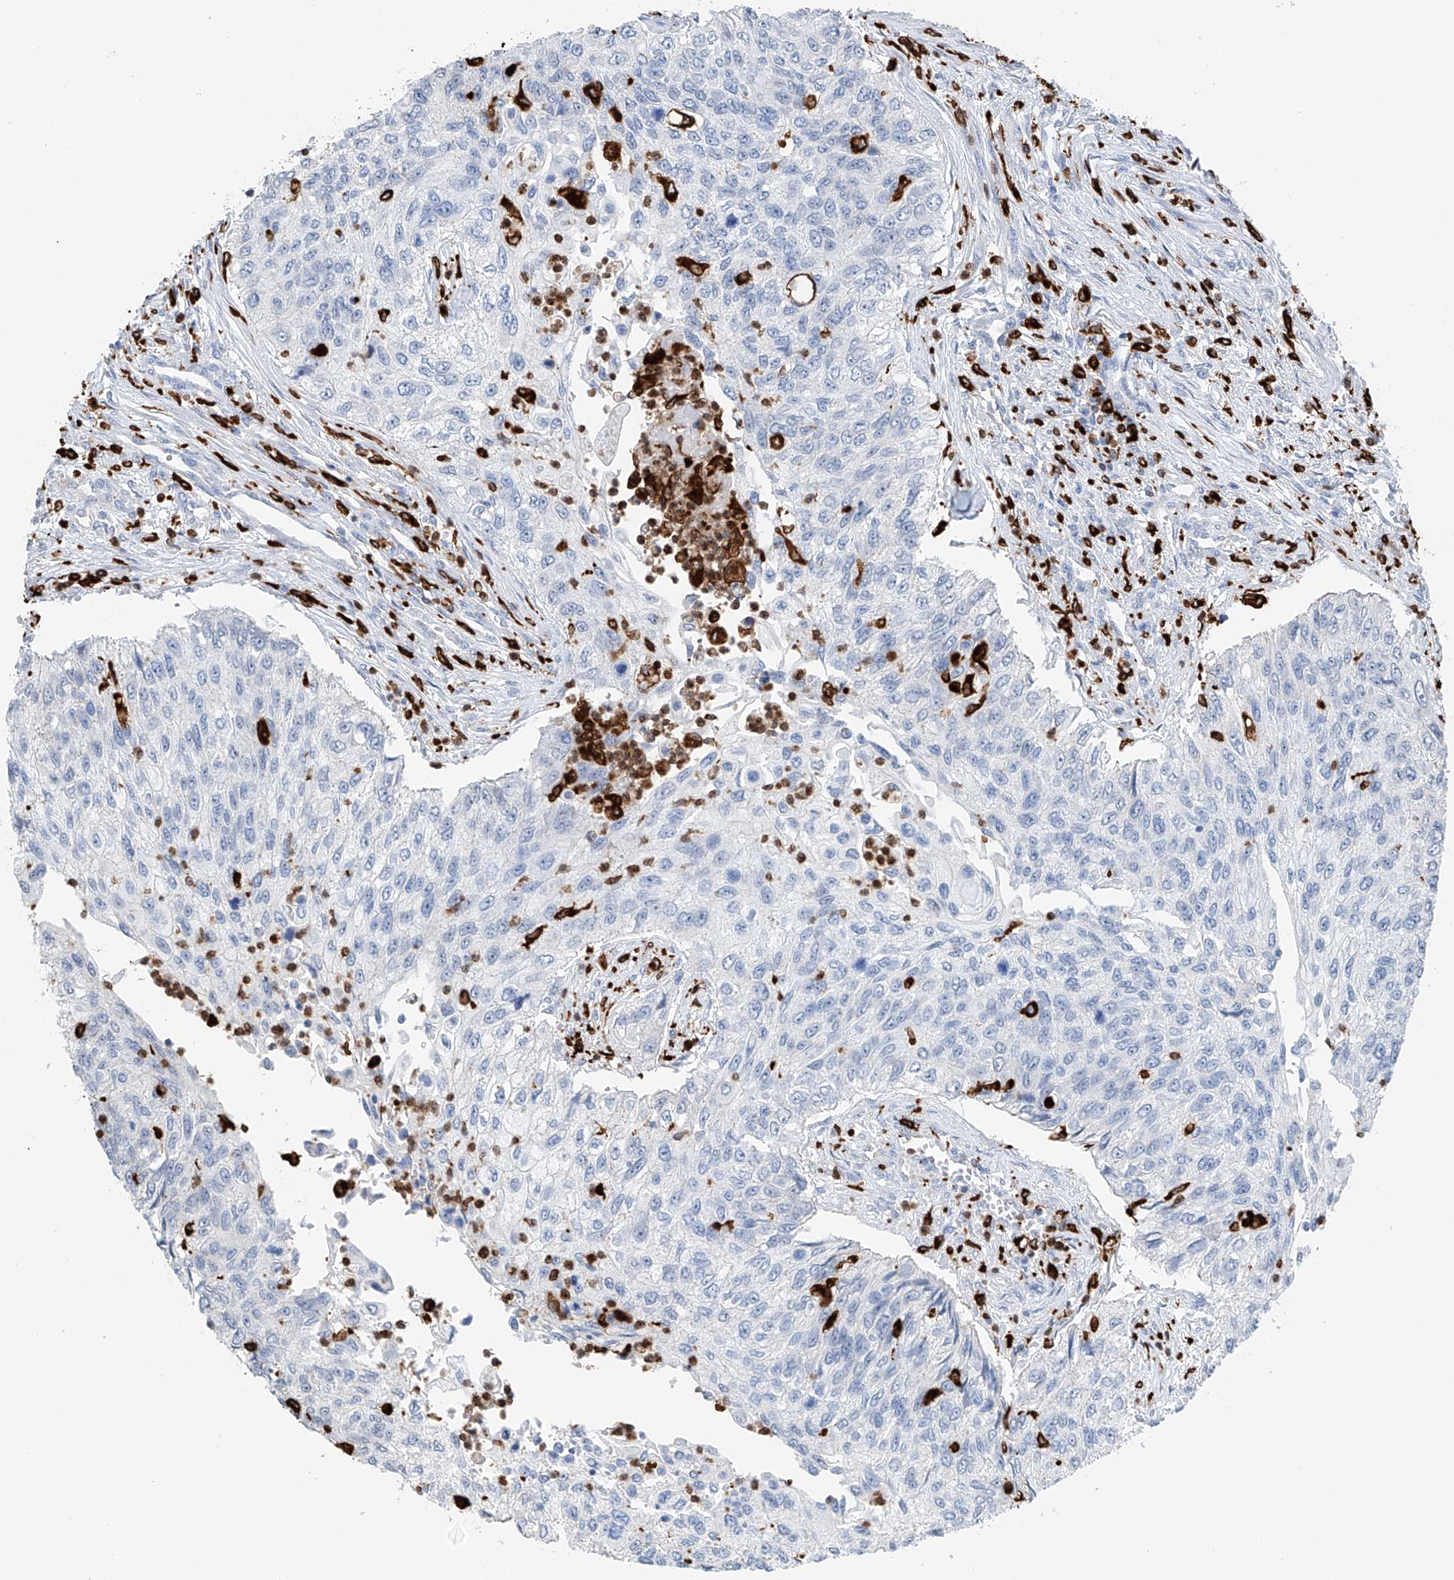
{"staining": {"intensity": "negative", "quantity": "none", "location": "none"}, "tissue": "urothelial cancer", "cell_type": "Tumor cells", "image_type": "cancer", "snomed": [{"axis": "morphology", "description": "Urothelial carcinoma, High grade"}, {"axis": "topography", "description": "Urinary bladder"}], "caption": "Urothelial cancer stained for a protein using IHC displays no expression tumor cells.", "gene": "TBXAS1", "patient": {"sex": "female", "age": 60}}